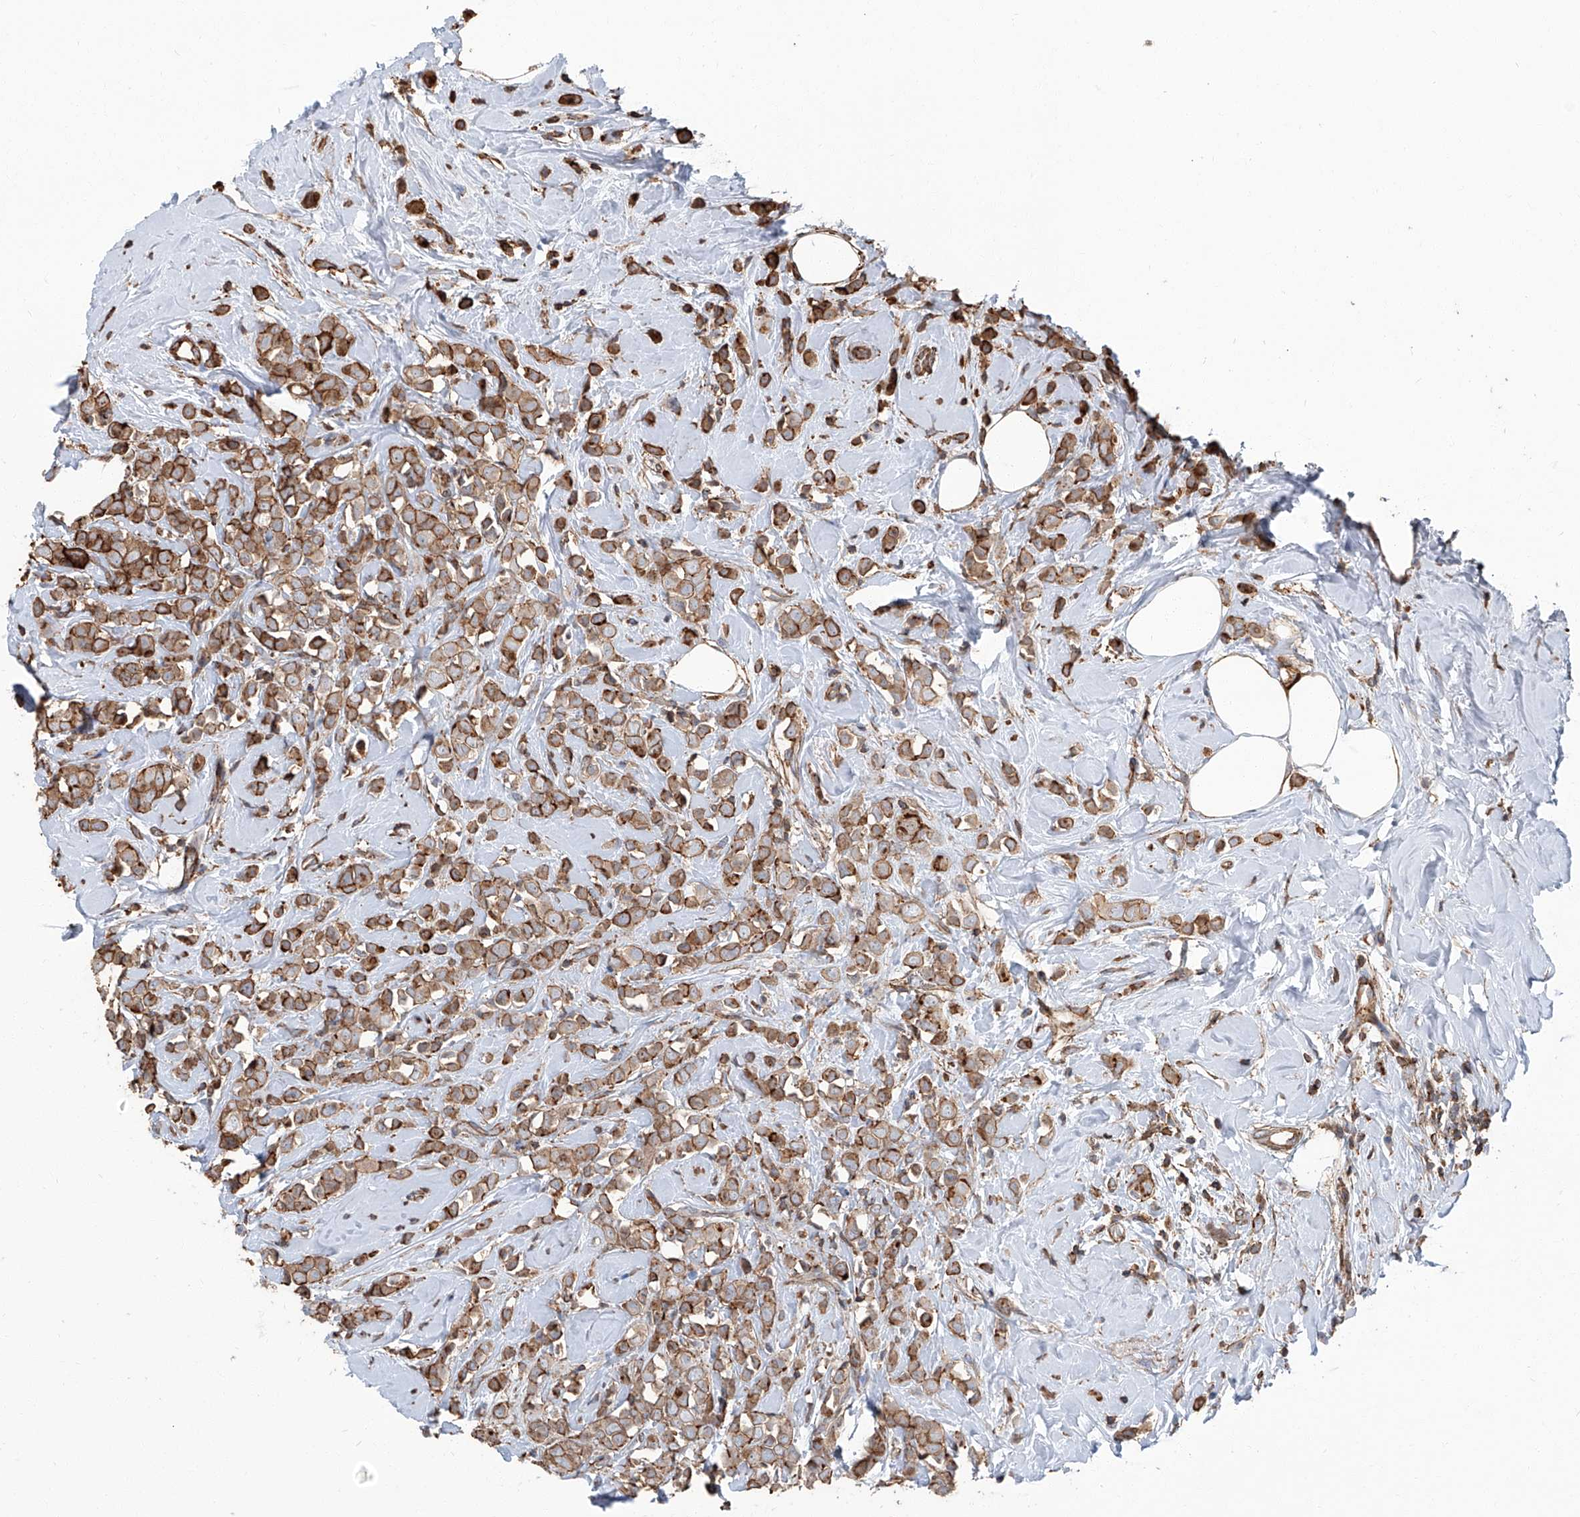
{"staining": {"intensity": "moderate", "quantity": ">75%", "location": "cytoplasmic/membranous"}, "tissue": "breast cancer", "cell_type": "Tumor cells", "image_type": "cancer", "snomed": [{"axis": "morphology", "description": "Lobular carcinoma"}, {"axis": "topography", "description": "Breast"}], "caption": "High-magnification brightfield microscopy of breast cancer stained with DAB (brown) and counterstained with hematoxylin (blue). tumor cells exhibit moderate cytoplasmic/membranous expression is seen in approximately>75% of cells.", "gene": "PIEZO2", "patient": {"sex": "female", "age": 47}}